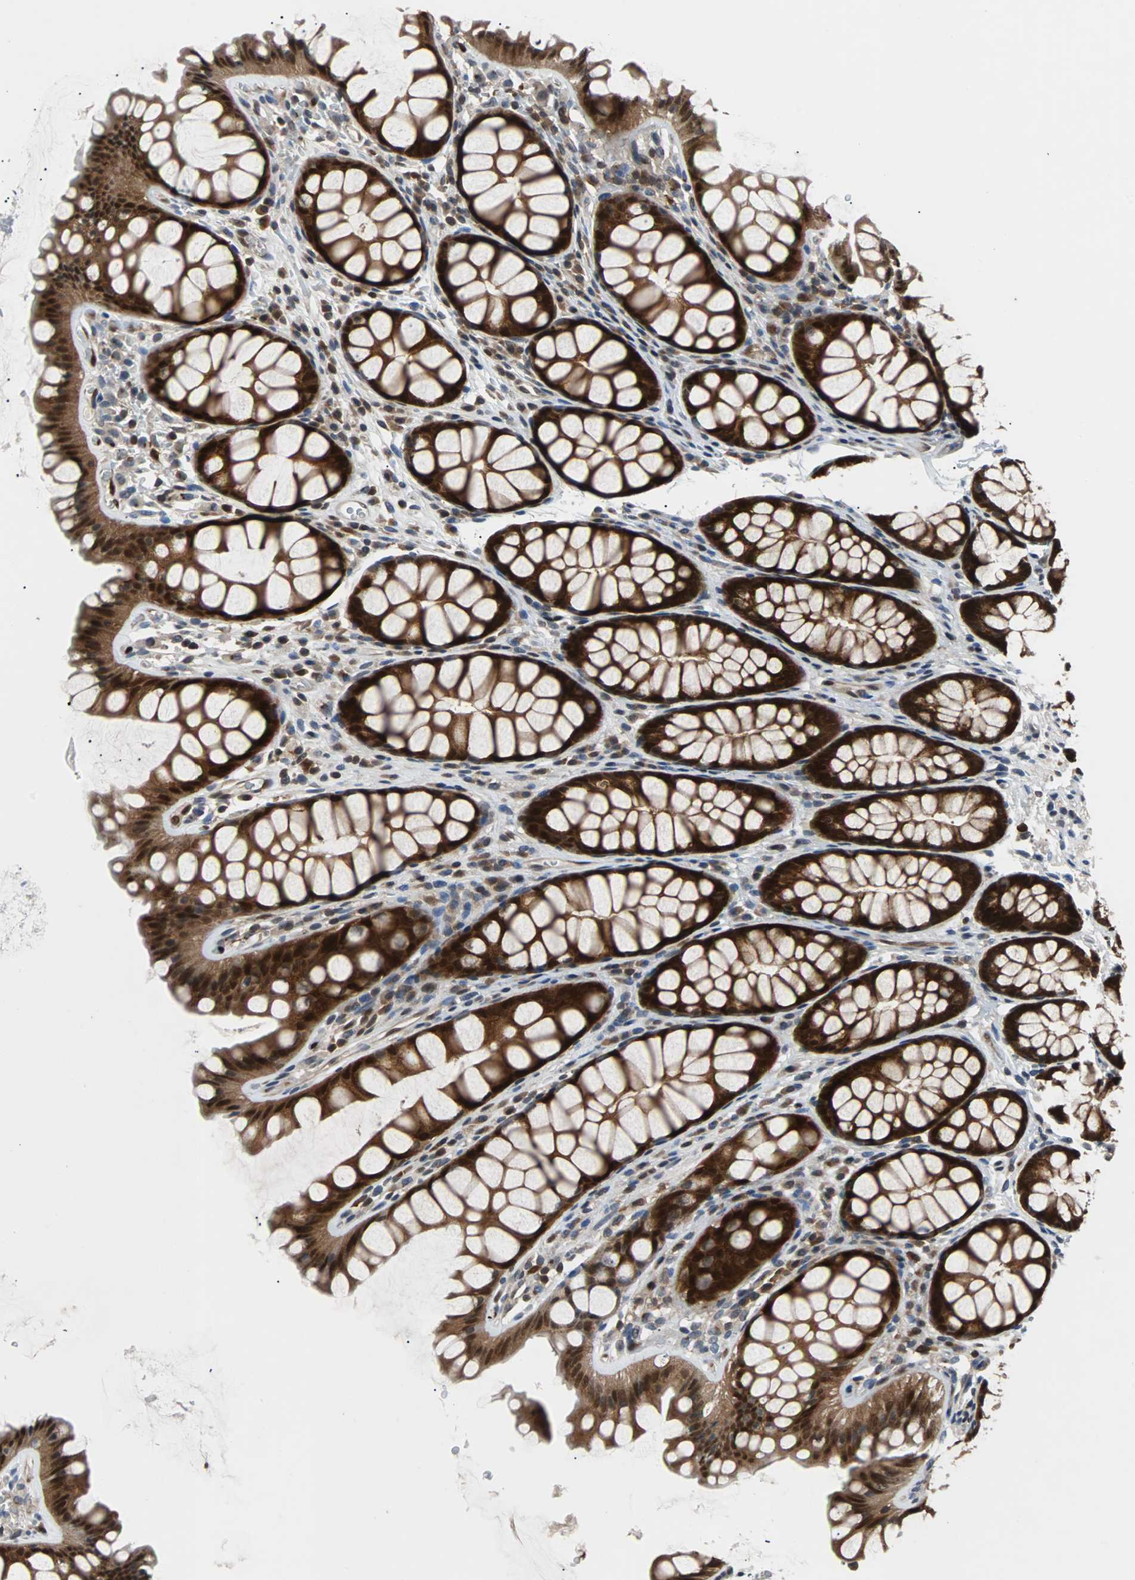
{"staining": {"intensity": "moderate", "quantity": "25%-75%", "location": "cytoplasmic/membranous"}, "tissue": "colon", "cell_type": "Endothelial cells", "image_type": "normal", "snomed": [{"axis": "morphology", "description": "Normal tissue, NOS"}, {"axis": "topography", "description": "Colon"}], "caption": "Human colon stained with a brown dye displays moderate cytoplasmic/membranous positive expression in approximately 25%-75% of endothelial cells.", "gene": "MAP2K6", "patient": {"sex": "female", "age": 55}}